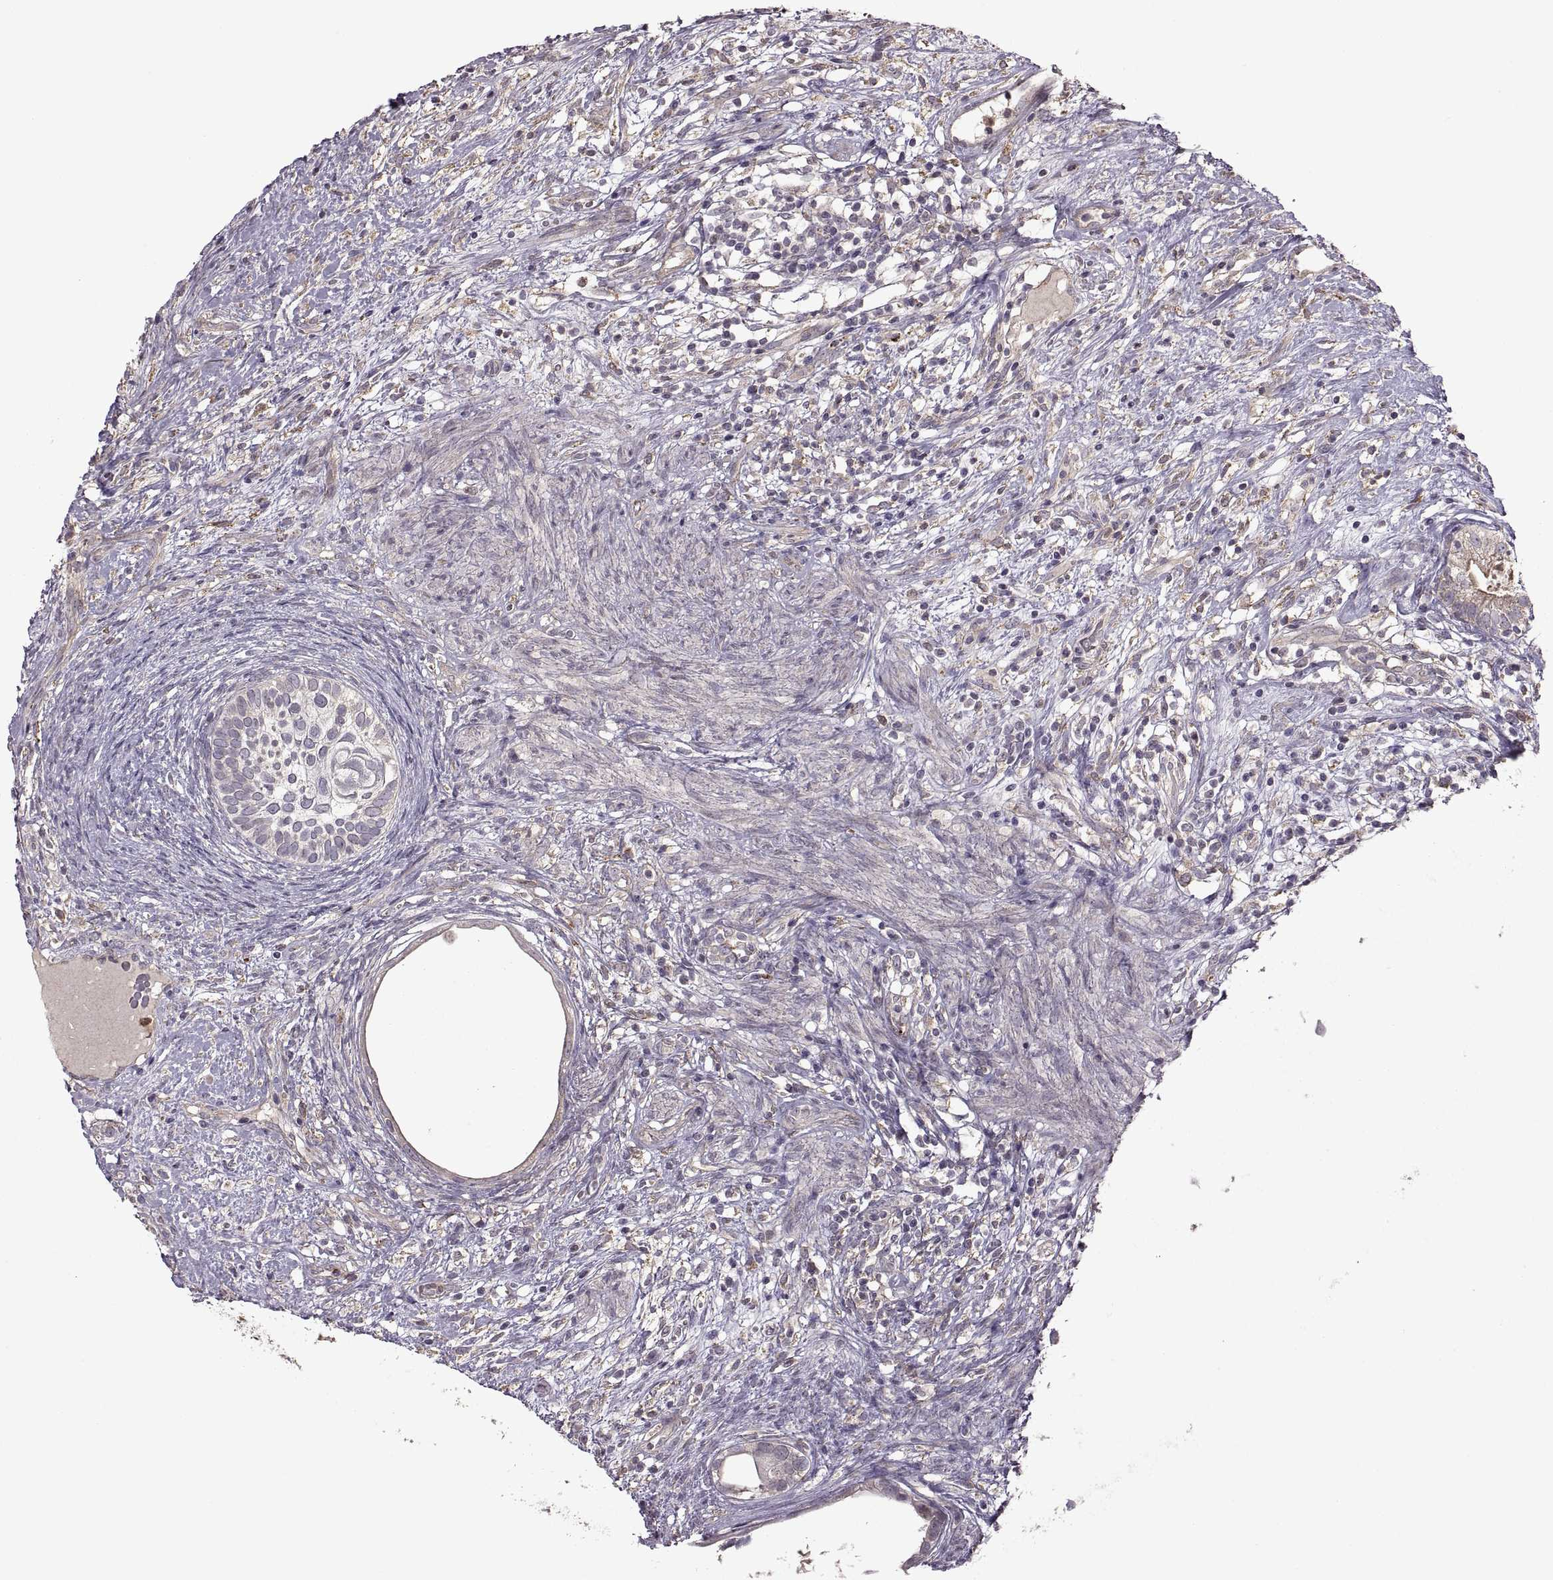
{"staining": {"intensity": "negative", "quantity": "none", "location": "none"}, "tissue": "testis cancer", "cell_type": "Tumor cells", "image_type": "cancer", "snomed": [{"axis": "morphology", "description": "Seminoma, NOS"}, {"axis": "morphology", "description": "Carcinoma, Embryonal, NOS"}, {"axis": "topography", "description": "Testis"}], "caption": "Tumor cells are negative for protein expression in human testis seminoma.", "gene": "PIERCE1", "patient": {"sex": "male", "age": 41}}